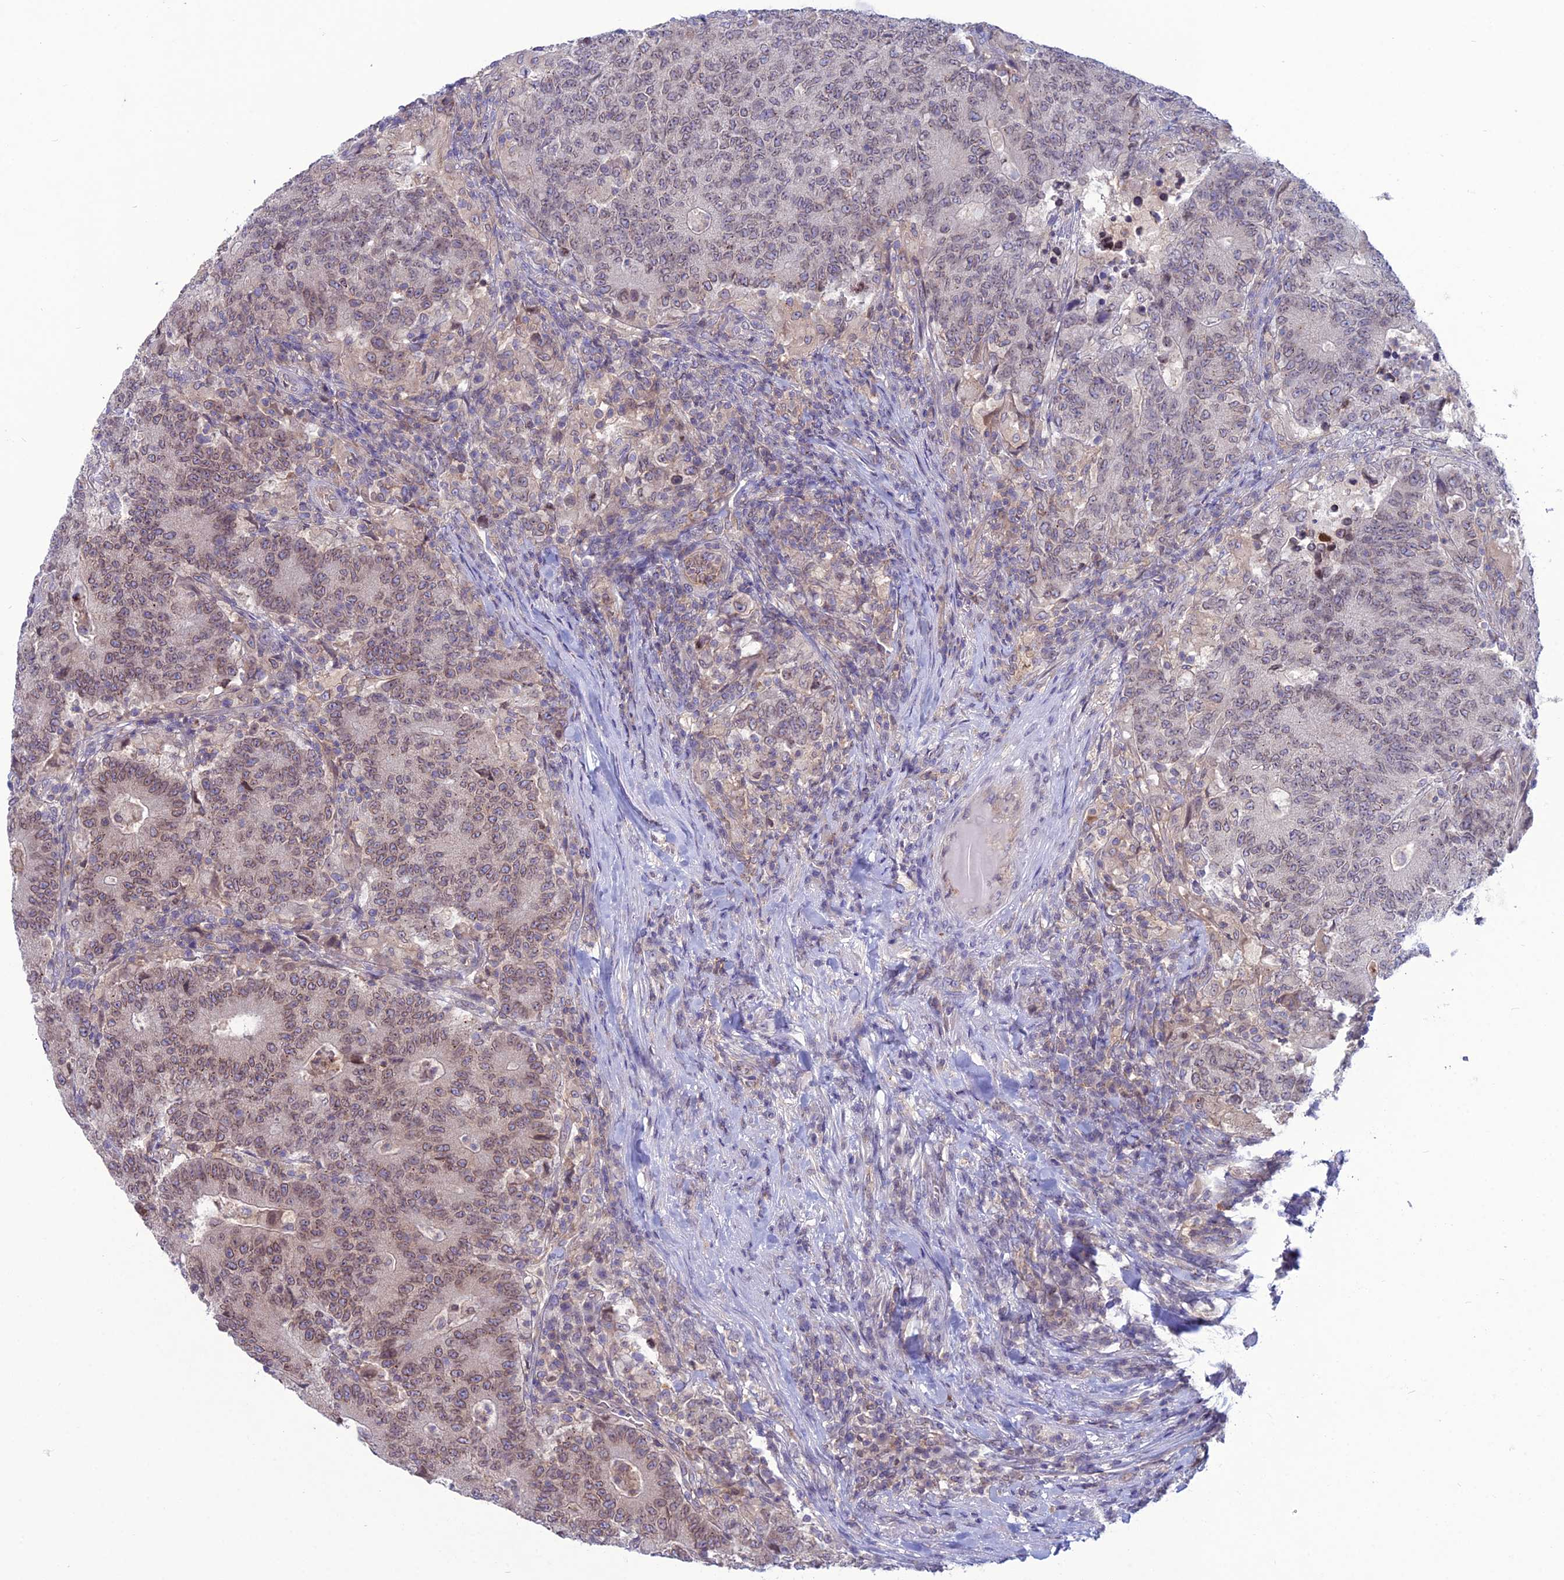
{"staining": {"intensity": "weak", "quantity": ">75%", "location": "cytoplasmic/membranous,nuclear"}, "tissue": "colorectal cancer", "cell_type": "Tumor cells", "image_type": "cancer", "snomed": [{"axis": "morphology", "description": "Adenocarcinoma, NOS"}, {"axis": "topography", "description": "Colon"}], "caption": "A high-resolution micrograph shows immunohistochemistry (IHC) staining of colorectal cancer, which displays weak cytoplasmic/membranous and nuclear positivity in approximately >75% of tumor cells. (brown staining indicates protein expression, while blue staining denotes nuclei).", "gene": "WDR46", "patient": {"sex": "female", "age": 75}}